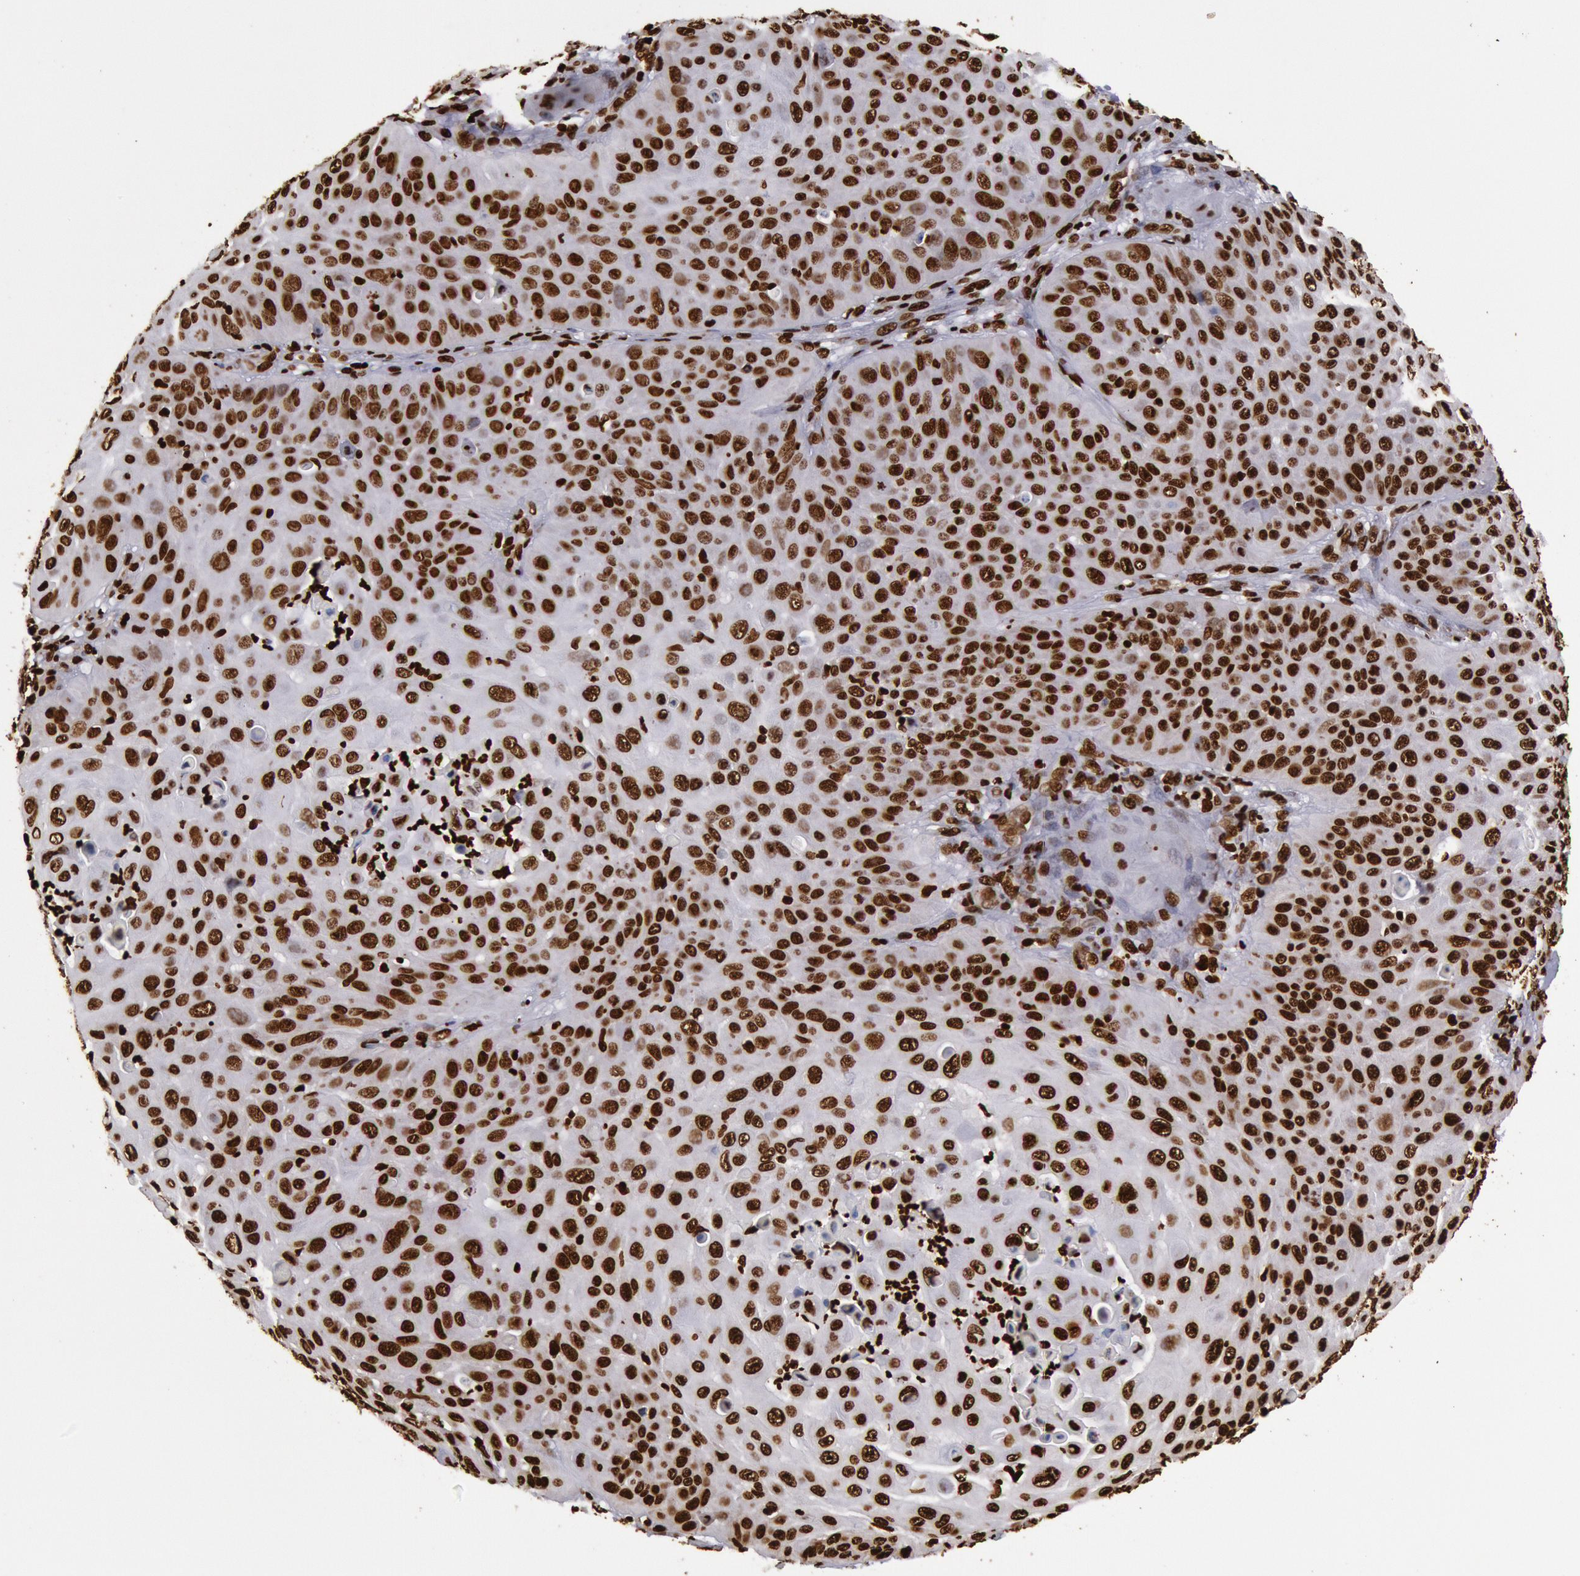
{"staining": {"intensity": "strong", "quantity": ">75%", "location": "nuclear"}, "tissue": "skin cancer", "cell_type": "Tumor cells", "image_type": "cancer", "snomed": [{"axis": "morphology", "description": "Squamous cell carcinoma, NOS"}, {"axis": "topography", "description": "Skin"}], "caption": "Skin squamous cell carcinoma stained with immunohistochemistry (IHC) exhibits strong nuclear staining in approximately >75% of tumor cells. The staining is performed using DAB (3,3'-diaminobenzidine) brown chromogen to label protein expression. The nuclei are counter-stained blue using hematoxylin.", "gene": "H3-4", "patient": {"sex": "male", "age": 82}}